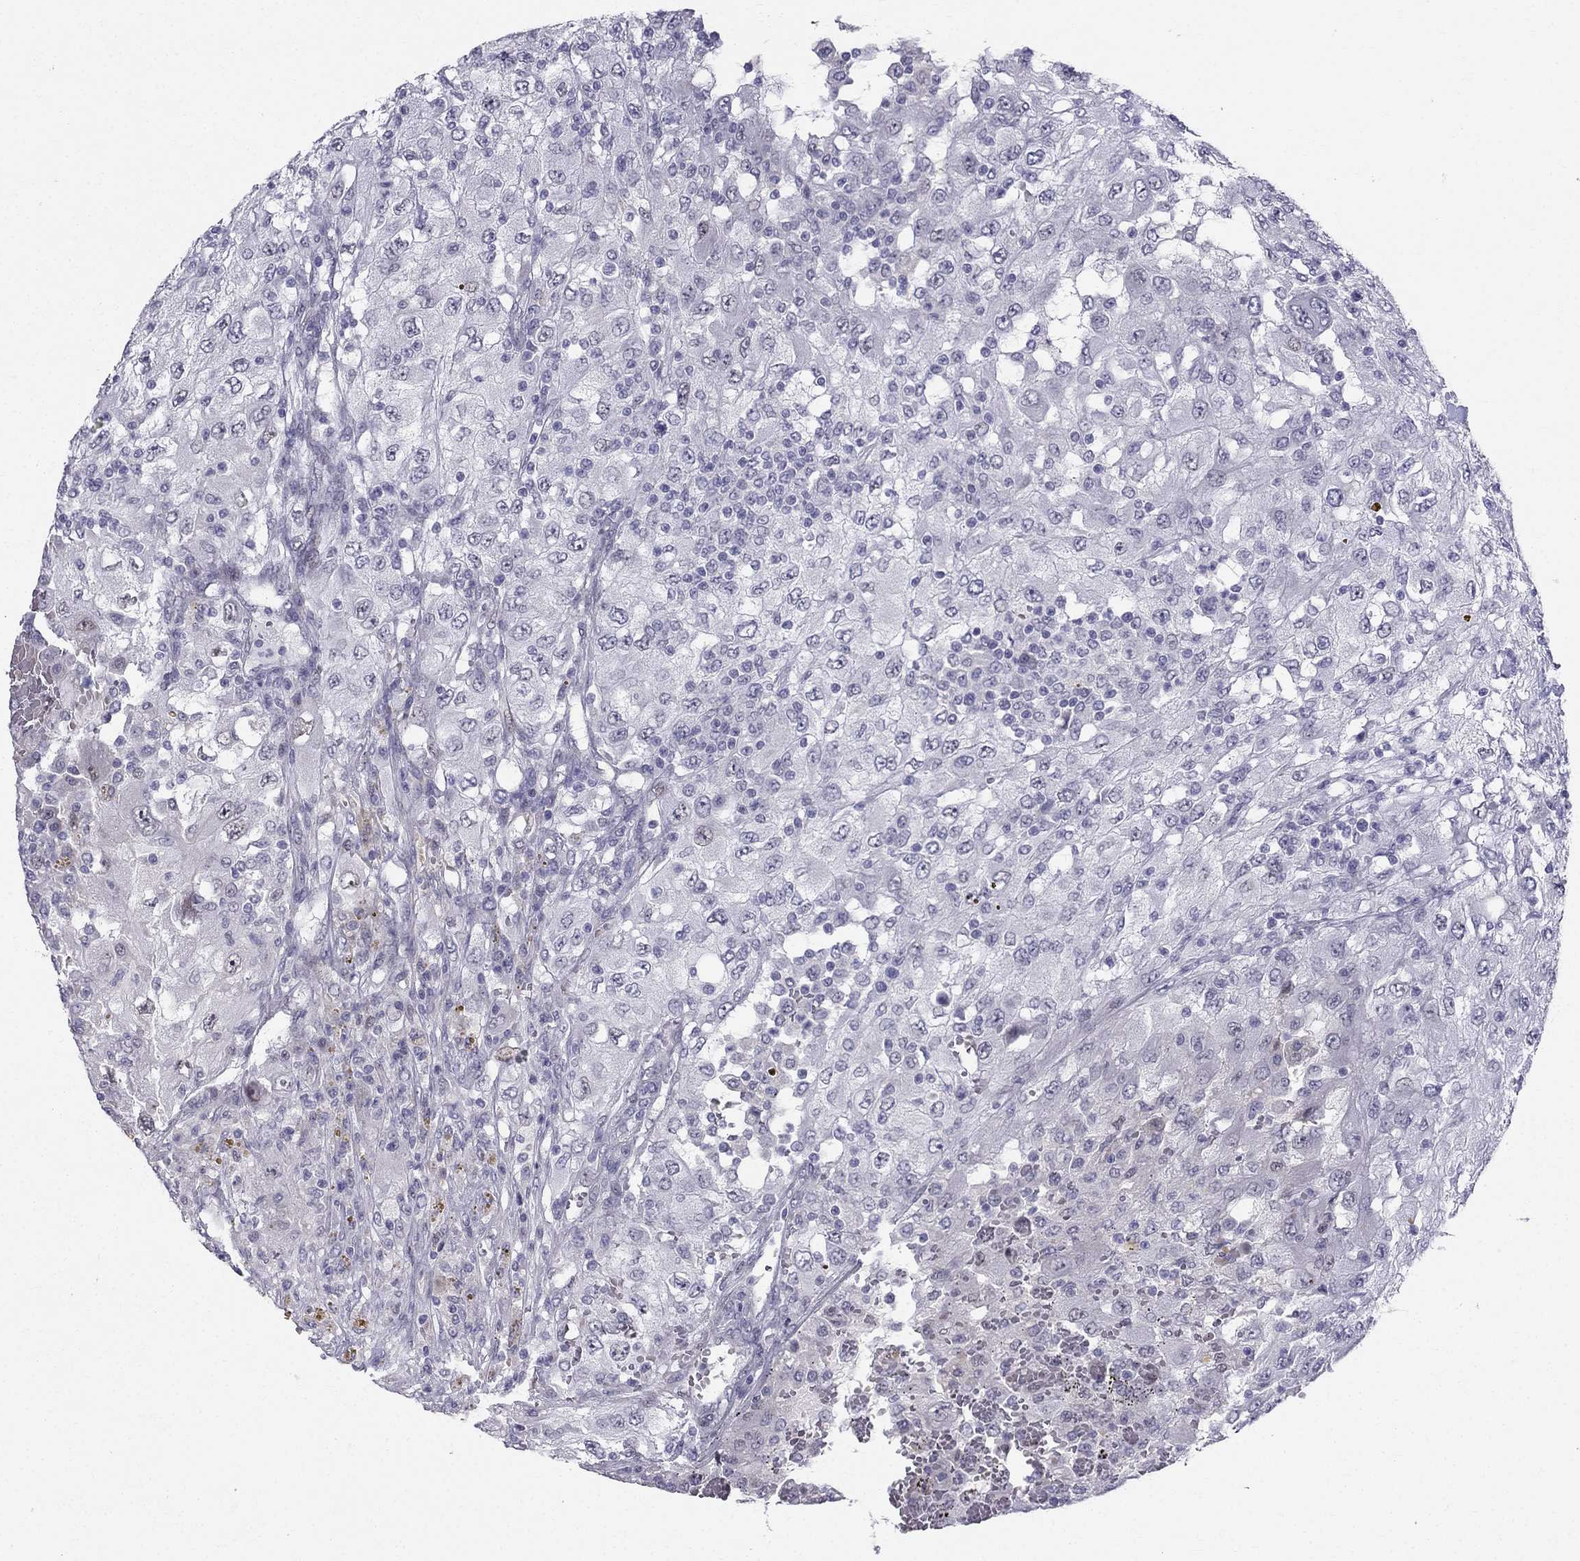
{"staining": {"intensity": "negative", "quantity": "none", "location": "none"}, "tissue": "renal cancer", "cell_type": "Tumor cells", "image_type": "cancer", "snomed": [{"axis": "morphology", "description": "Adenocarcinoma, NOS"}, {"axis": "topography", "description": "Kidney"}], "caption": "The IHC photomicrograph has no significant expression in tumor cells of renal adenocarcinoma tissue.", "gene": "BAG5", "patient": {"sex": "female", "age": 67}}